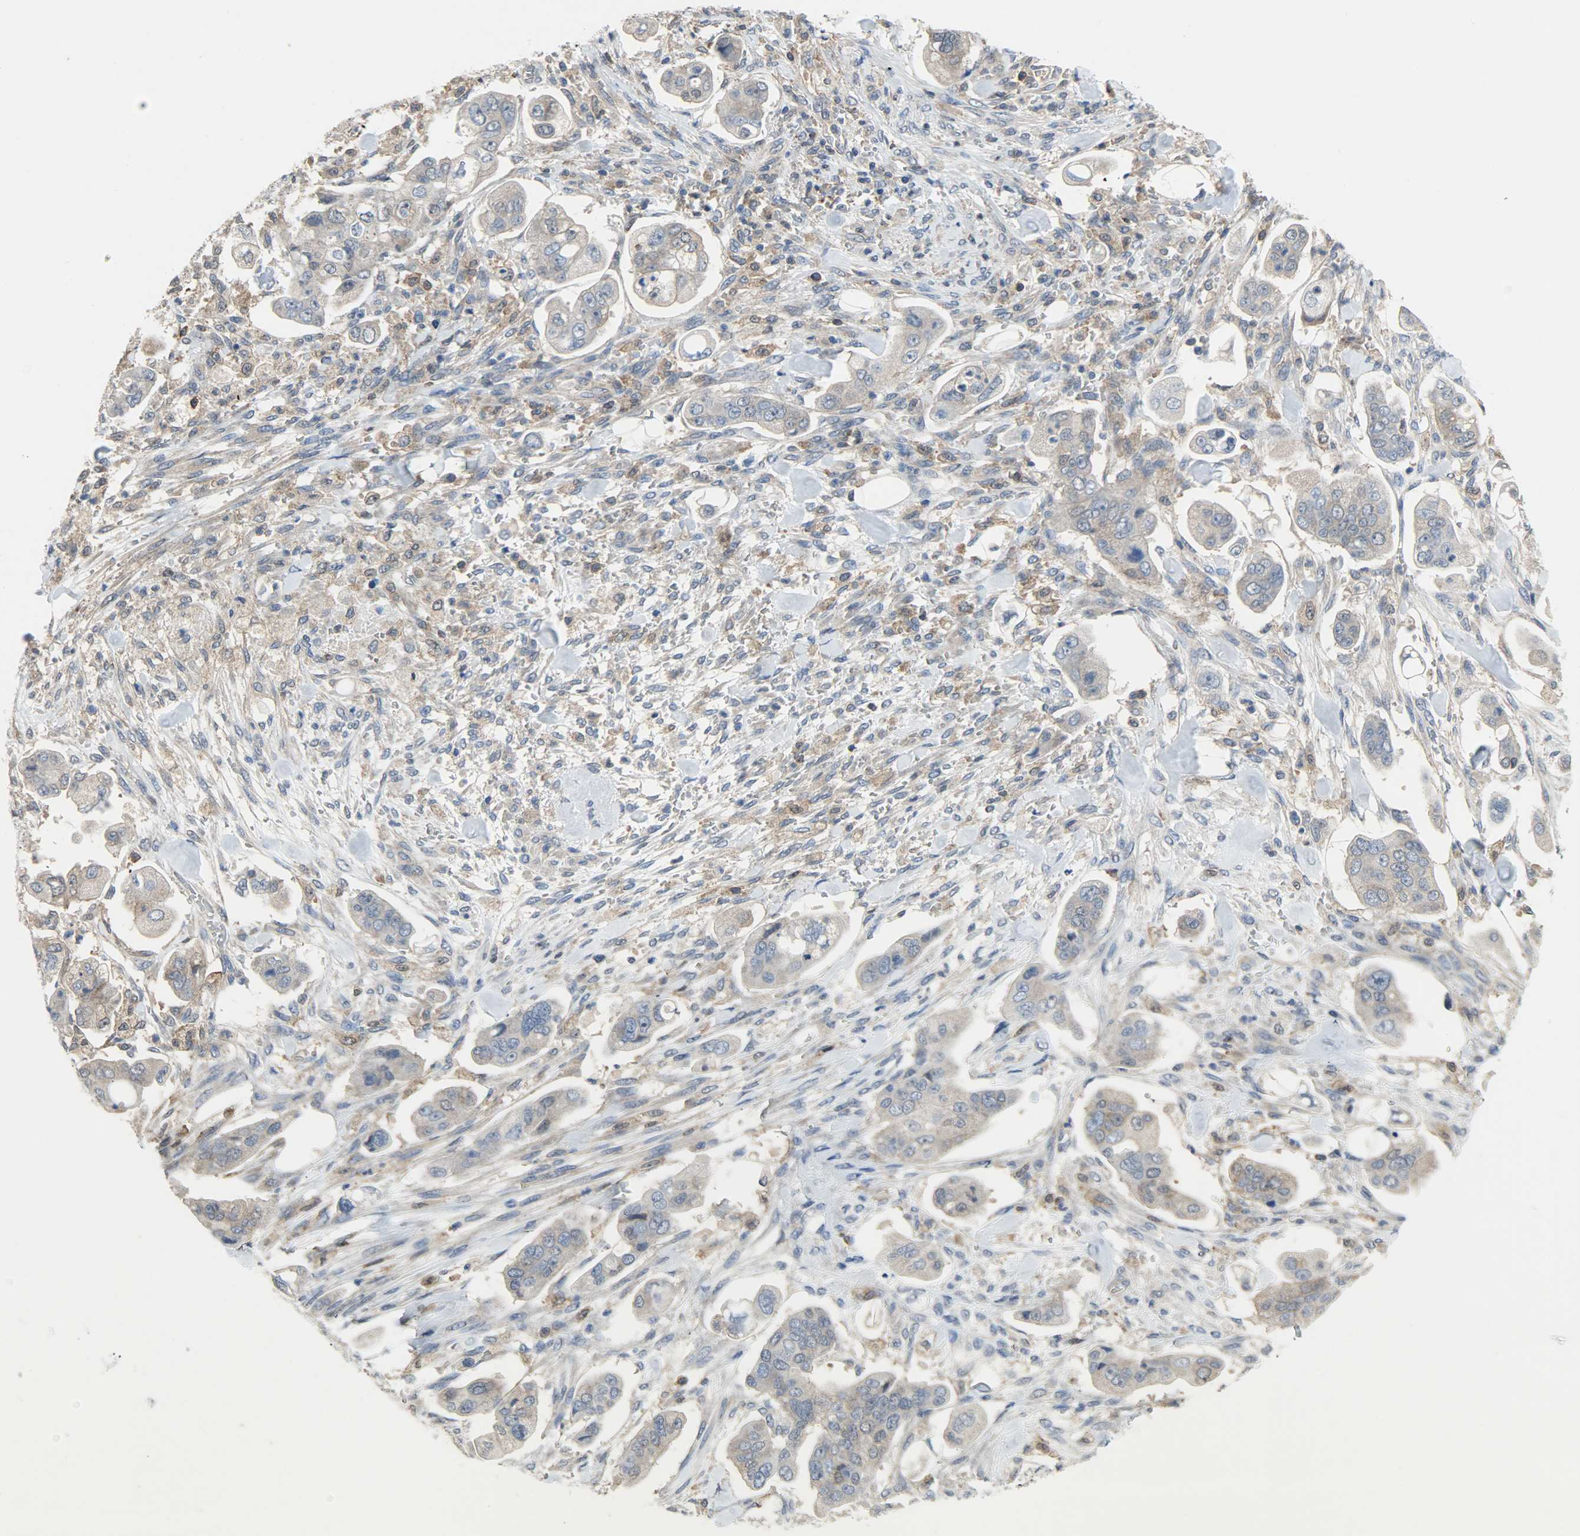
{"staining": {"intensity": "moderate", "quantity": ">75%", "location": "cytoplasmic/membranous"}, "tissue": "stomach cancer", "cell_type": "Tumor cells", "image_type": "cancer", "snomed": [{"axis": "morphology", "description": "Adenocarcinoma, NOS"}, {"axis": "topography", "description": "Stomach"}], "caption": "This is a photomicrograph of IHC staining of stomach cancer (adenocarcinoma), which shows moderate expression in the cytoplasmic/membranous of tumor cells.", "gene": "TRIM21", "patient": {"sex": "male", "age": 62}}